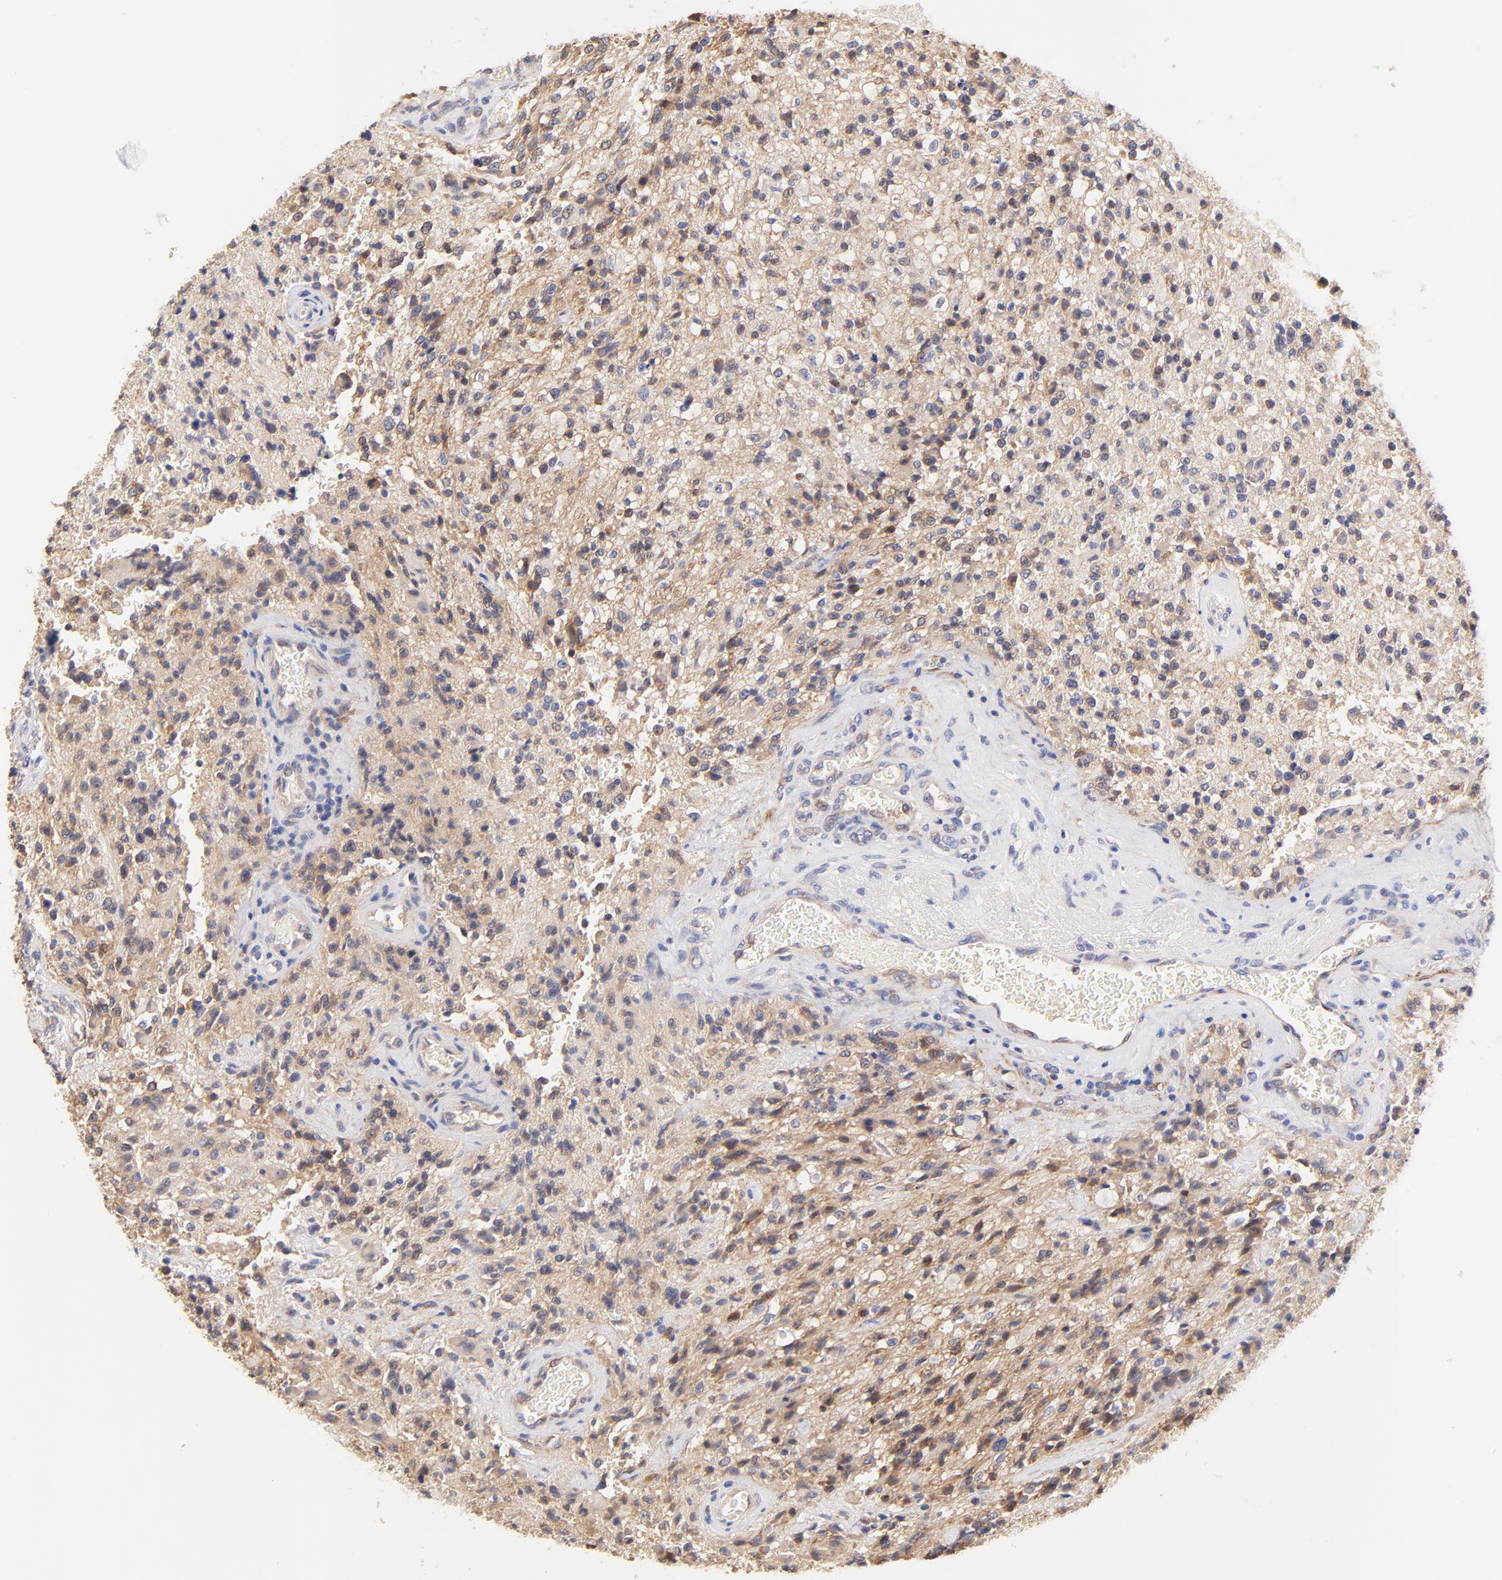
{"staining": {"intensity": "moderate", "quantity": ">75%", "location": "cytoplasmic/membranous"}, "tissue": "glioma", "cell_type": "Tumor cells", "image_type": "cancer", "snomed": [{"axis": "morphology", "description": "Normal tissue, NOS"}, {"axis": "morphology", "description": "Glioma, malignant, High grade"}, {"axis": "topography", "description": "Cerebral cortex"}], "caption": "IHC (DAB (3,3'-diaminobenzidine)) staining of human malignant glioma (high-grade) demonstrates moderate cytoplasmic/membranous protein expression in about >75% of tumor cells.", "gene": "PTK7", "patient": {"sex": "male", "age": 56}}